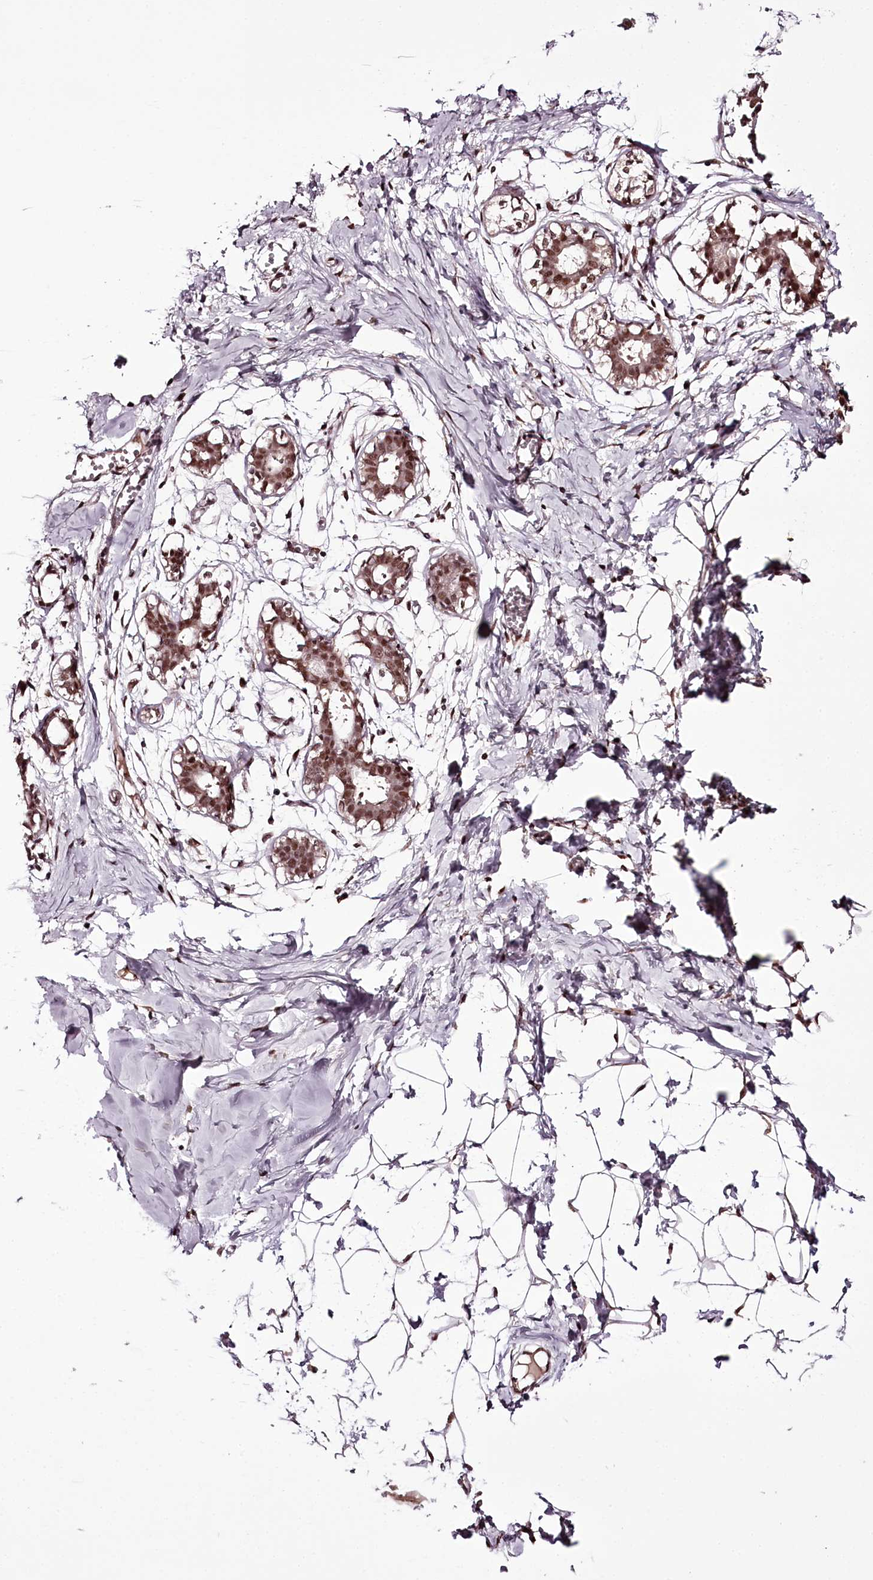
{"staining": {"intensity": "moderate", "quantity": ">75%", "location": "nuclear"}, "tissue": "breast", "cell_type": "Adipocytes", "image_type": "normal", "snomed": [{"axis": "morphology", "description": "Normal tissue, NOS"}, {"axis": "topography", "description": "Breast"}], "caption": "This histopathology image displays unremarkable breast stained with IHC to label a protein in brown. The nuclear of adipocytes show moderate positivity for the protein. Nuclei are counter-stained blue.", "gene": "TTC33", "patient": {"sex": "female", "age": 27}}